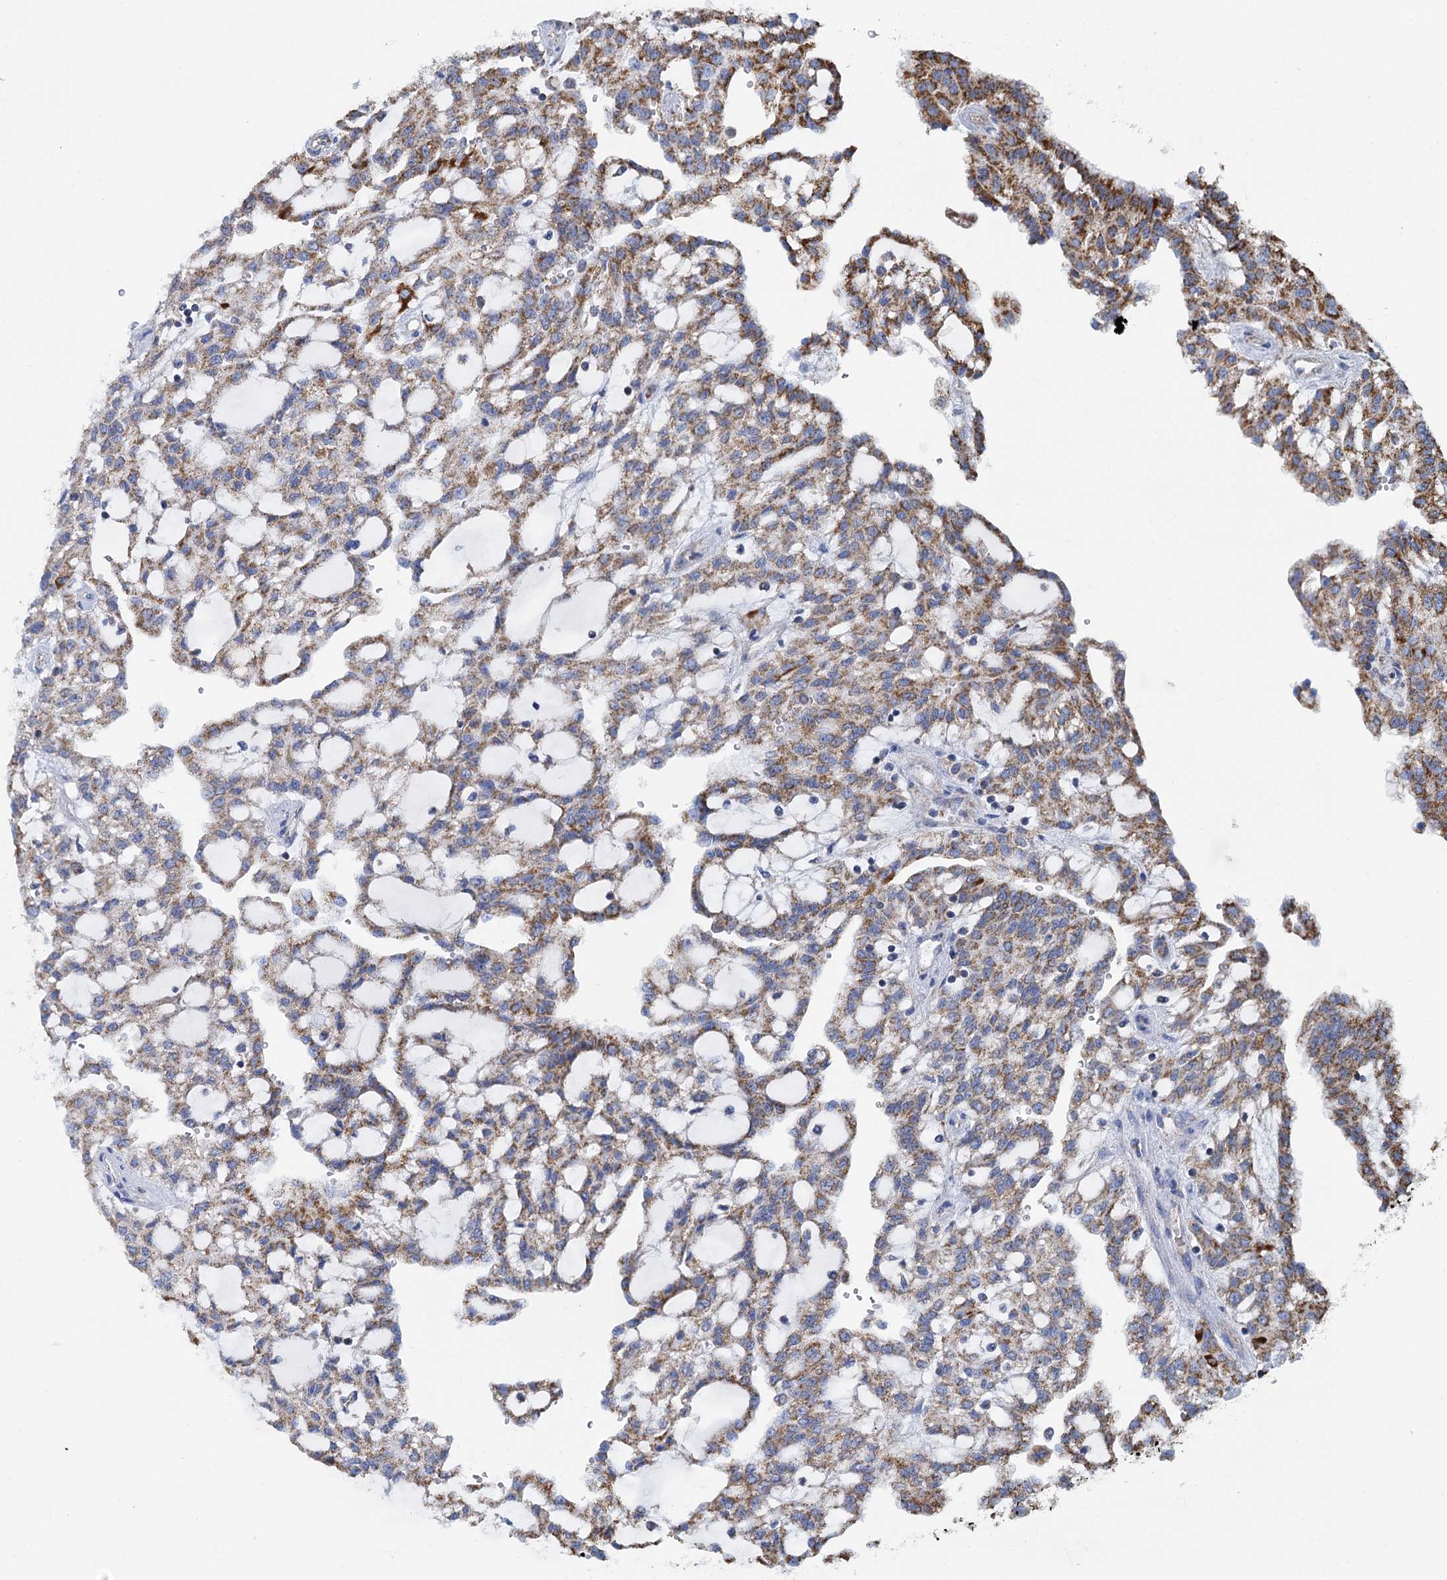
{"staining": {"intensity": "moderate", "quantity": ">75%", "location": "cytoplasmic/membranous"}, "tissue": "renal cancer", "cell_type": "Tumor cells", "image_type": "cancer", "snomed": [{"axis": "morphology", "description": "Adenocarcinoma, NOS"}, {"axis": "topography", "description": "Kidney"}], "caption": "This is an image of immunohistochemistry (IHC) staining of adenocarcinoma (renal), which shows moderate staining in the cytoplasmic/membranous of tumor cells.", "gene": "CCP110", "patient": {"sex": "male", "age": 63}}